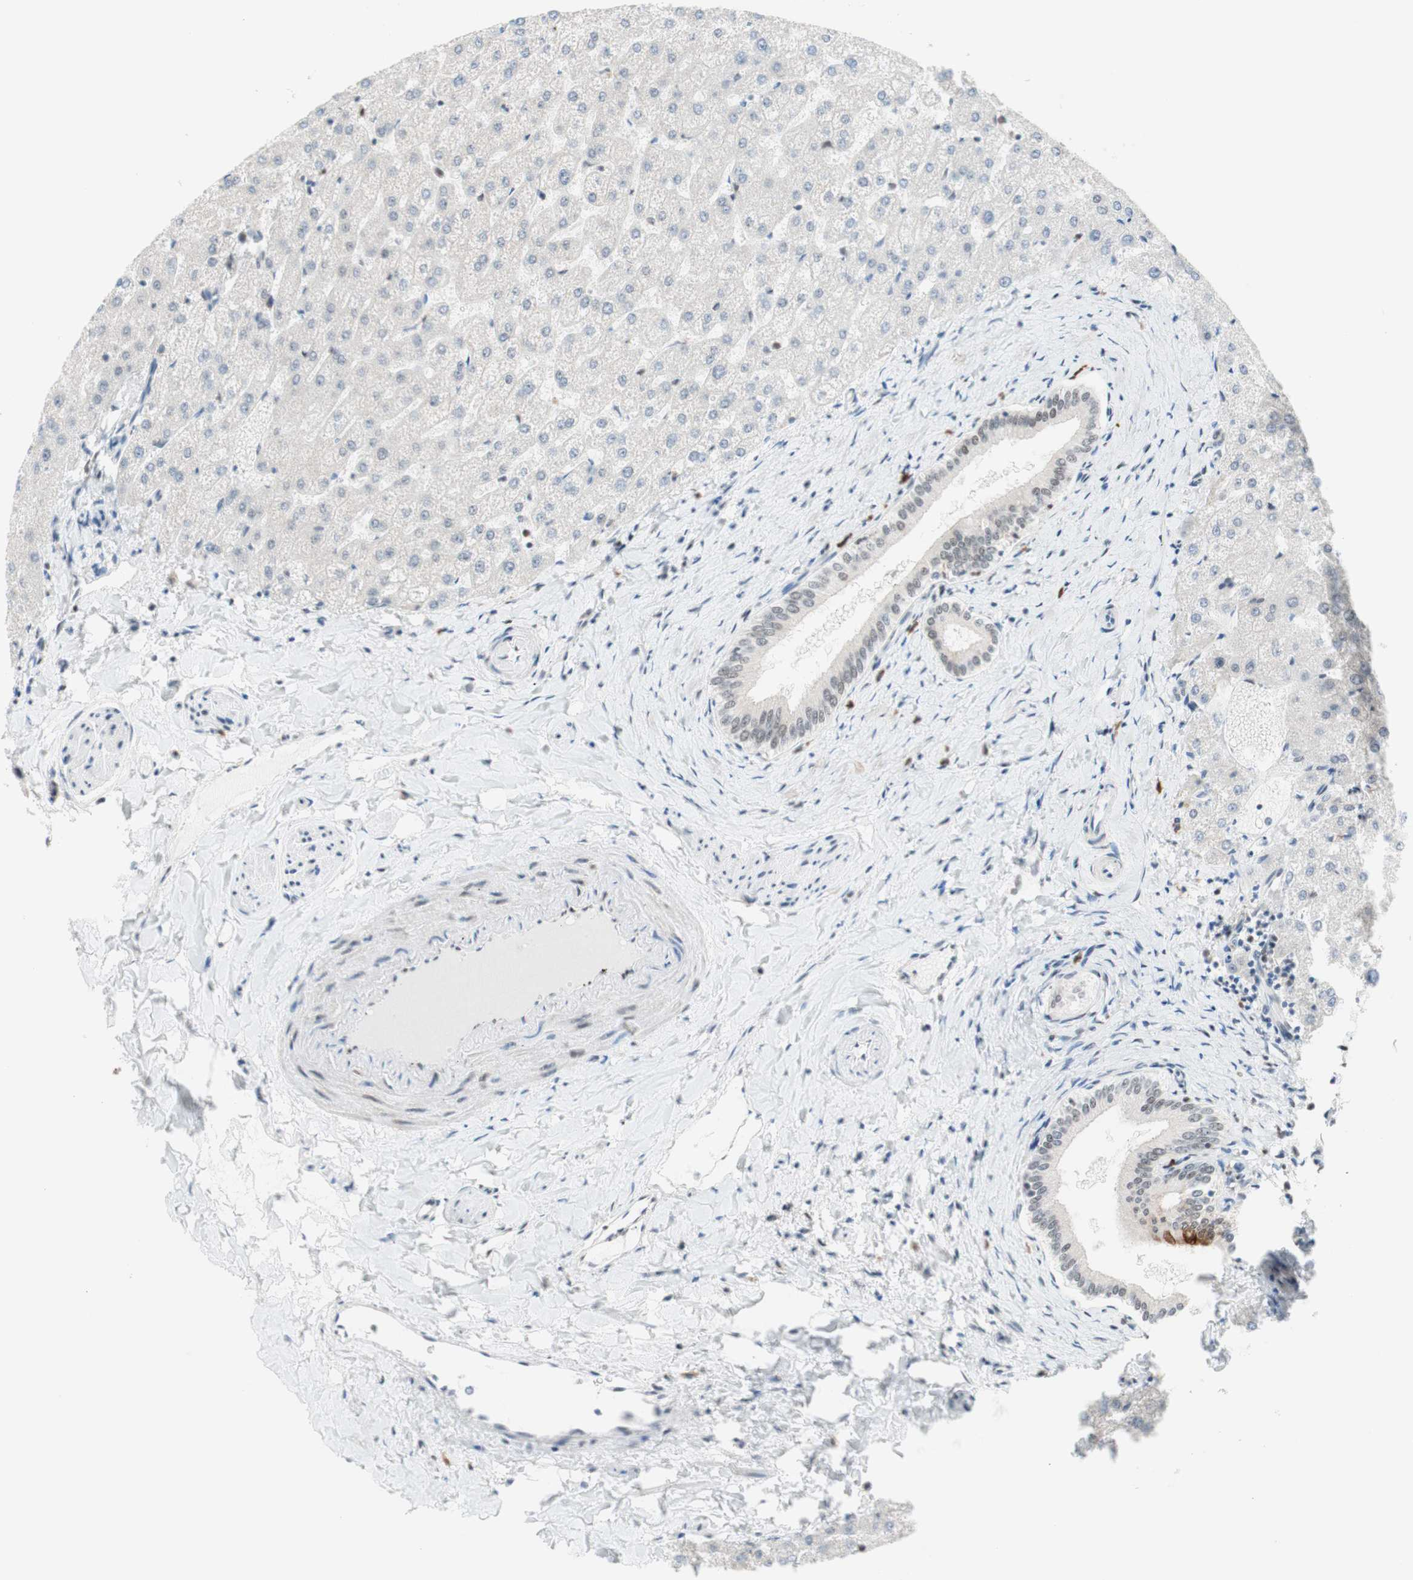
{"staining": {"intensity": "negative", "quantity": "none", "location": "none"}, "tissue": "liver", "cell_type": "Cholangiocytes", "image_type": "normal", "snomed": [{"axis": "morphology", "description": "Normal tissue, NOS"}, {"axis": "topography", "description": "Liver"}], "caption": "The histopathology image shows no significant staining in cholangiocytes of liver. (DAB (3,3'-diaminobenzidine) immunohistochemistry (IHC) with hematoxylin counter stain).", "gene": "PRPF19", "patient": {"sex": "female", "age": 32}}